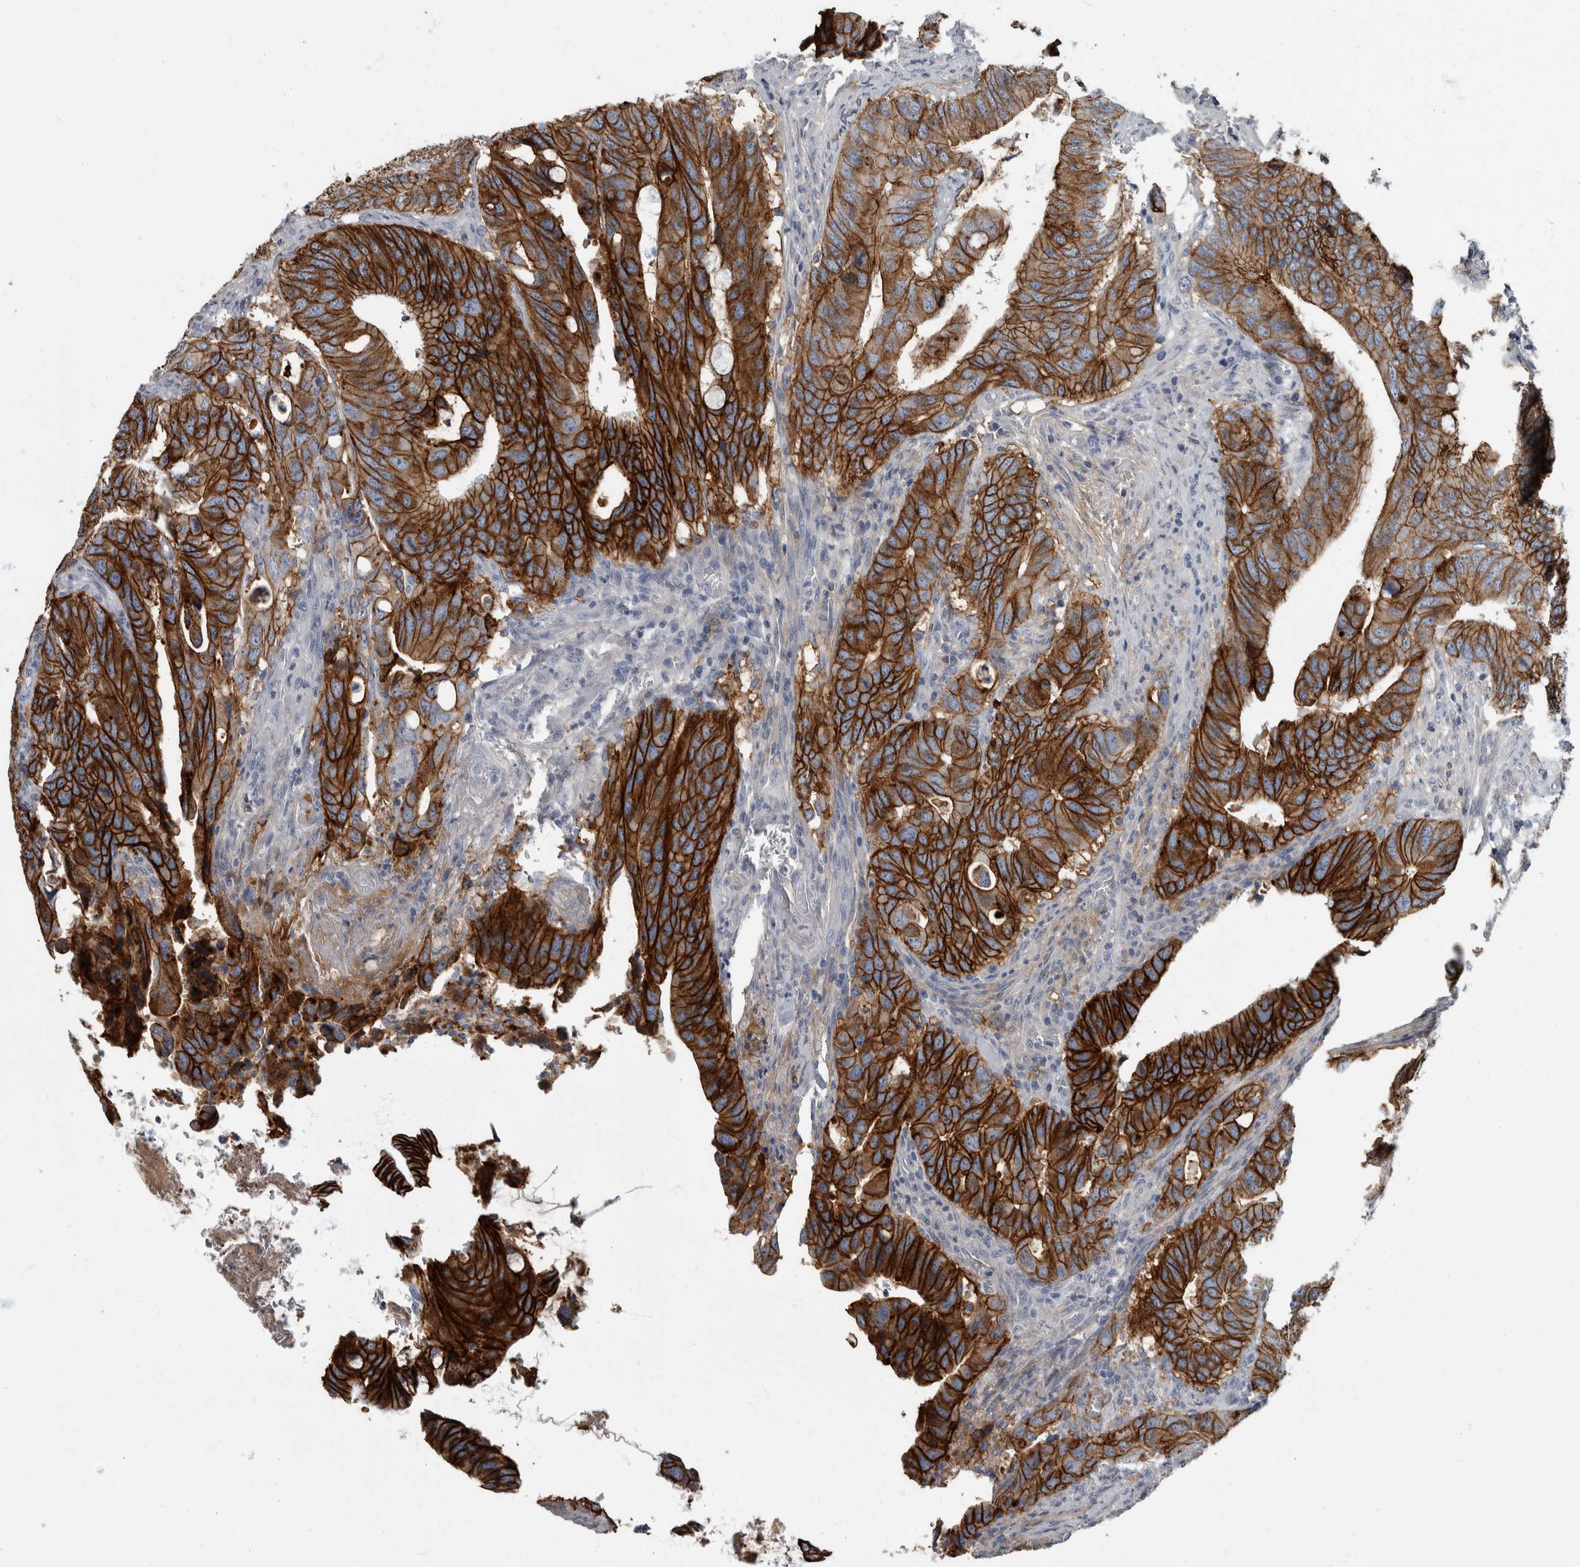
{"staining": {"intensity": "strong", "quantity": ">75%", "location": "cytoplasmic/membranous"}, "tissue": "colorectal cancer", "cell_type": "Tumor cells", "image_type": "cancer", "snomed": [{"axis": "morphology", "description": "Adenocarcinoma, NOS"}, {"axis": "topography", "description": "Colon"}], "caption": "Adenocarcinoma (colorectal) tissue exhibits strong cytoplasmic/membranous staining in about >75% of tumor cells, visualized by immunohistochemistry.", "gene": "DSG2", "patient": {"sex": "male", "age": 71}}